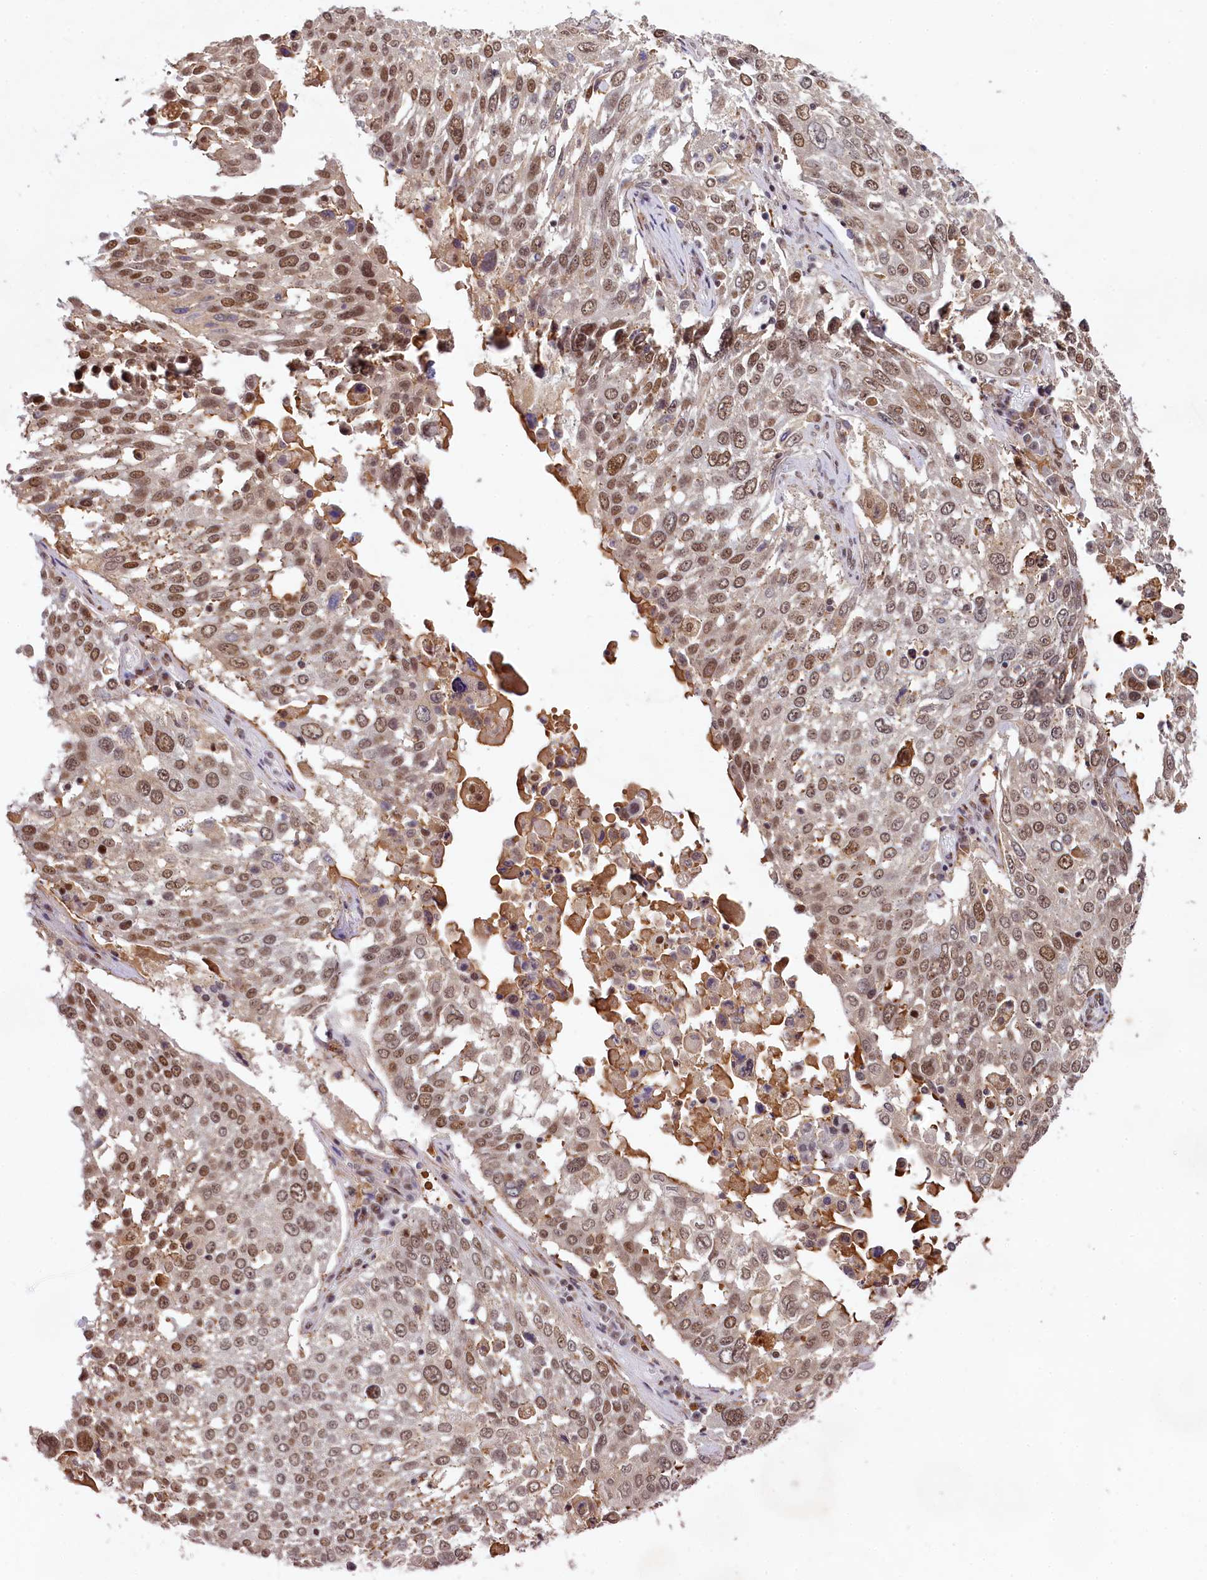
{"staining": {"intensity": "moderate", "quantity": ">75%", "location": "nuclear"}, "tissue": "lung cancer", "cell_type": "Tumor cells", "image_type": "cancer", "snomed": [{"axis": "morphology", "description": "Squamous cell carcinoma, NOS"}, {"axis": "topography", "description": "Lung"}], "caption": "Lung cancer tissue demonstrates moderate nuclear staining in about >75% of tumor cells, visualized by immunohistochemistry.", "gene": "PPHLN1", "patient": {"sex": "male", "age": 65}}